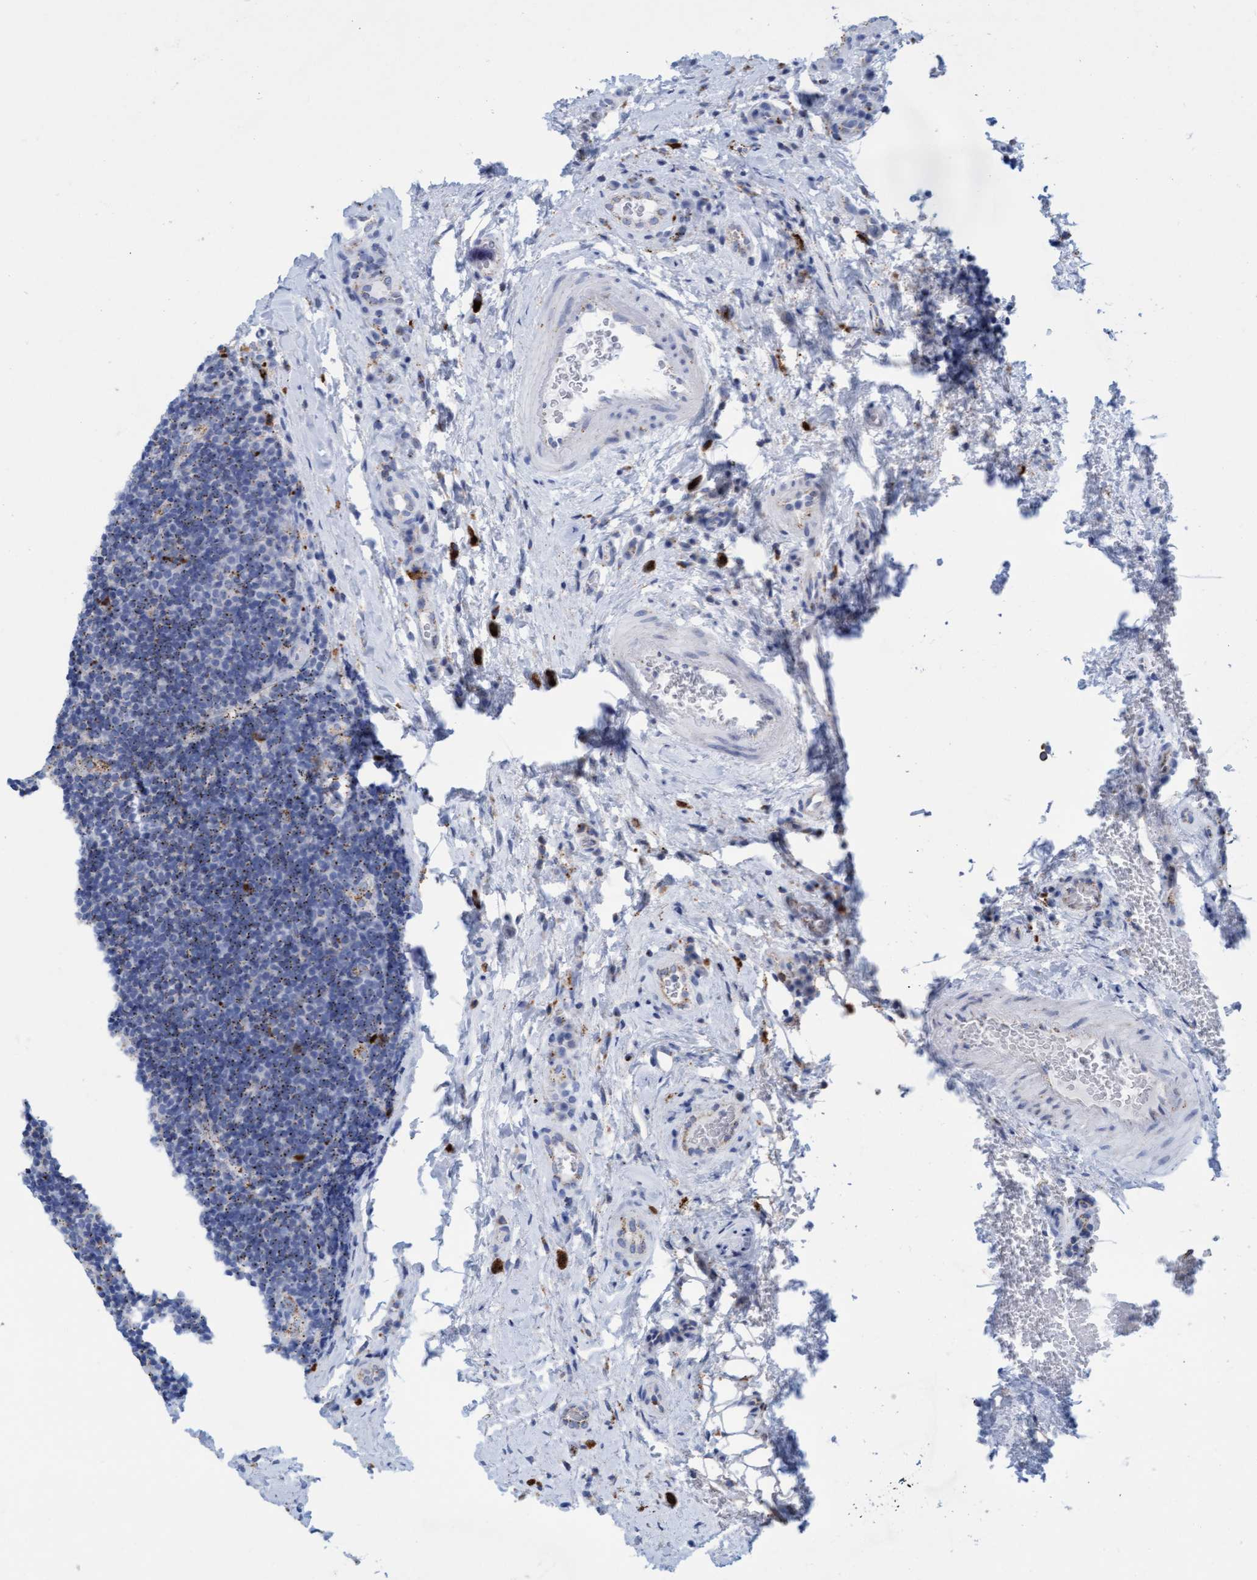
{"staining": {"intensity": "moderate", "quantity": ">75%", "location": "cytoplasmic/membranous"}, "tissue": "lymphoma", "cell_type": "Tumor cells", "image_type": "cancer", "snomed": [{"axis": "morphology", "description": "Malignant lymphoma, non-Hodgkin's type, High grade"}, {"axis": "topography", "description": "Tonsil"}], "caption": "Malignant lymphoma, non-Hodgkin's type (high-grade) tissue reveals moderate cytoplasmic/membranous expression in approximately >75% of tumor cells", "gene": "SGSH", "patient": {"sex": "female", "age": 36}}